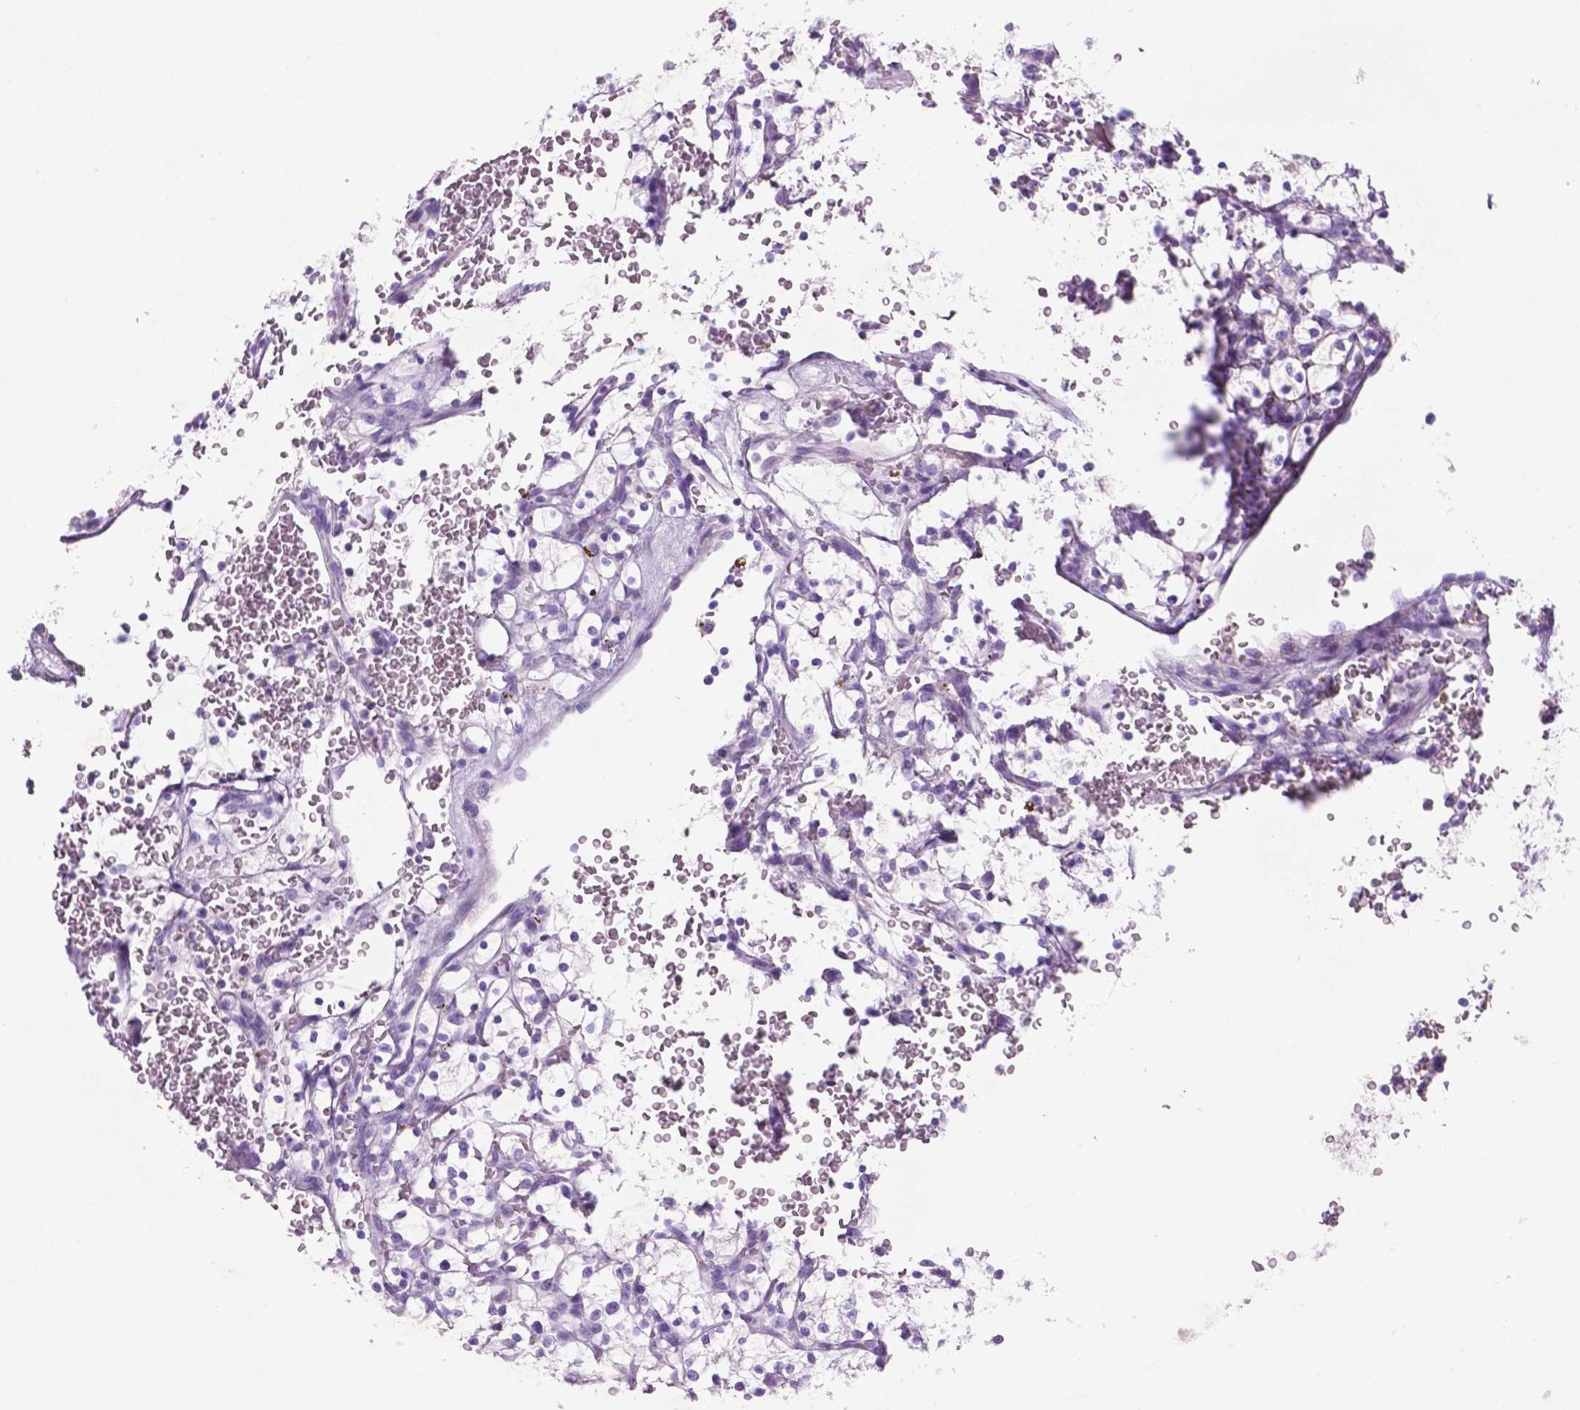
{"staining": {"intensity": "negative", "quantity": "none", "location": "none"}, "tissue": "renal cancer", "cell_type": "Tumor cells", "image_type": "cancer", "snomed": [{"axis": "morphology", "description": "Adenocarcinoma, NOS"}, {"axis": "topography", "description": "Kidney"}], "caption": "This is an IHC image of renal adenocarcinoma. There is no positivity in tumor cells.", "gene": "POU4F1", "patient": {"sex": "female", "age": 64}}